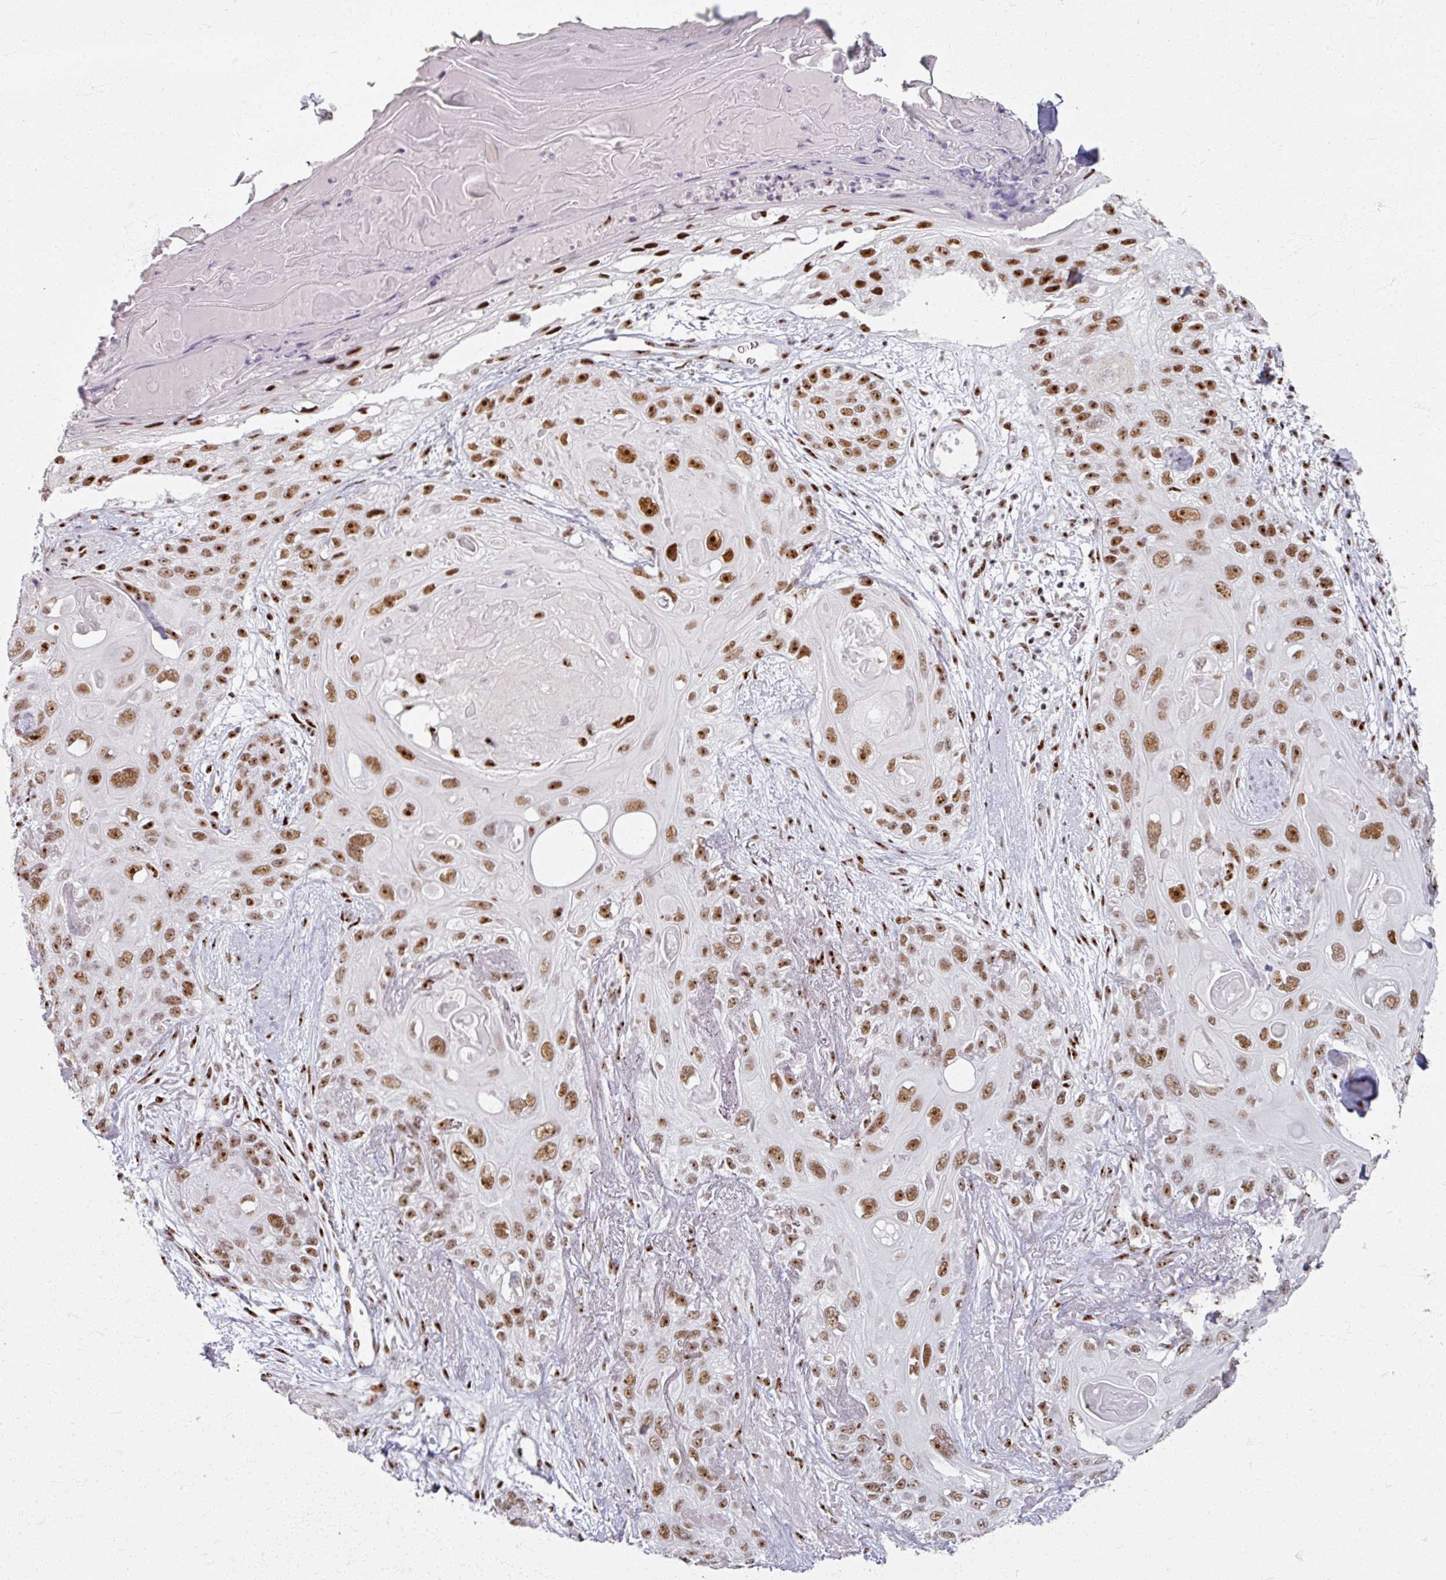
{"staining": {"intensity": "moderate", "quantity": ">75%", "location": "nuclear"}, "tissue": "skin cancer", "cell_type": "Tumor cells", "image_type": "cancer", "snomed": [{"axis": "morphology", "description": "Normal tissue, NOS"}, {"axis": "morphology", "description": "Squamous cell carcinoma, NOS"}, {"axis": "topography", "description": "Skin"}], "caption": "Human skin squamous cell carcinoma stained for a protein (brown) demonstrates moderate nuclear positive expression in about >75% of tumor cells.", "gene": "ADAR", "patient": {"sex": "male", "age": 72}}